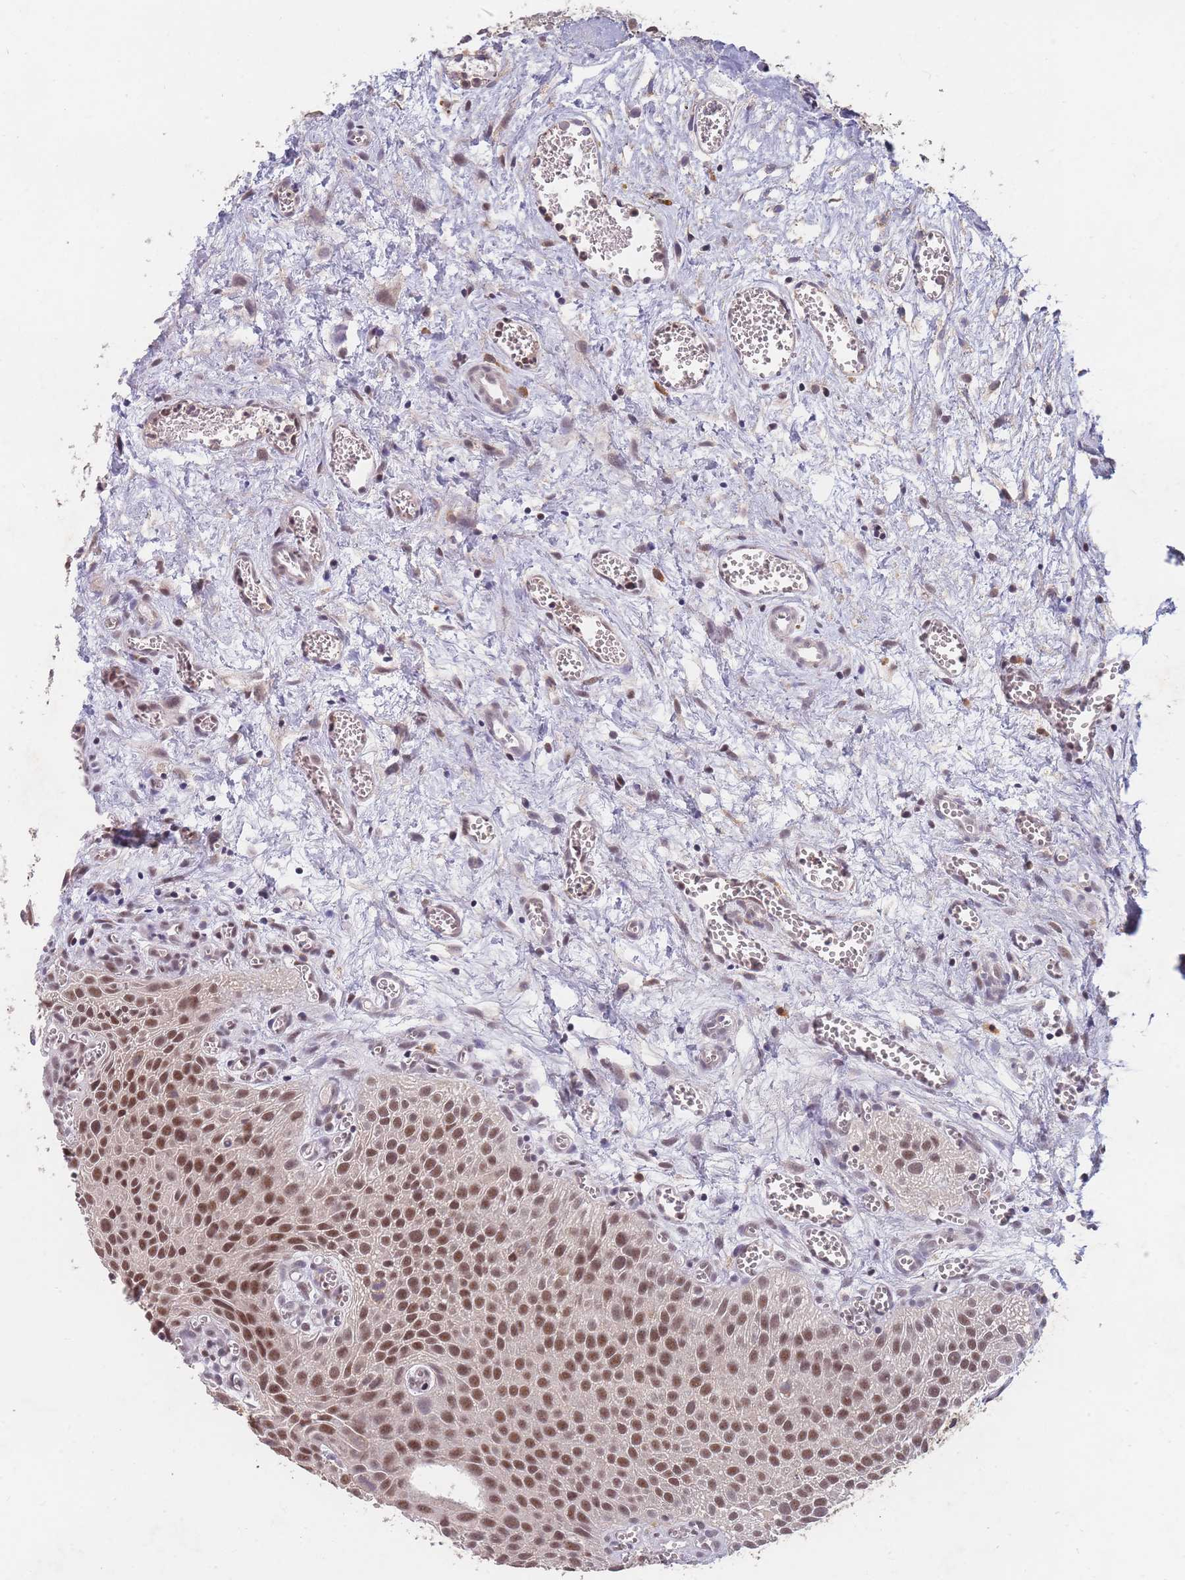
{"staining": {"intensity": "moderate", "quantity": ">75%", "location": "nuclear"}, "tissue": "urothelial cancer", "cell_type": "Tumor cells", "image_type": "cancer", "snomed": [{"axis": "morphology", "description": "Urothelial carcinoma, Low grade"}, {"axis": "topography", "description": "Urinary bladder"}], "caption": "Moderate nuclear expression for a protein is seen in approximately >75% of tumor cells of urothelial carcinoma (low-grade) using immunohistochemistry.", "gene": "SNRPA1", "patient": {"sex": "male", "age": 88}}